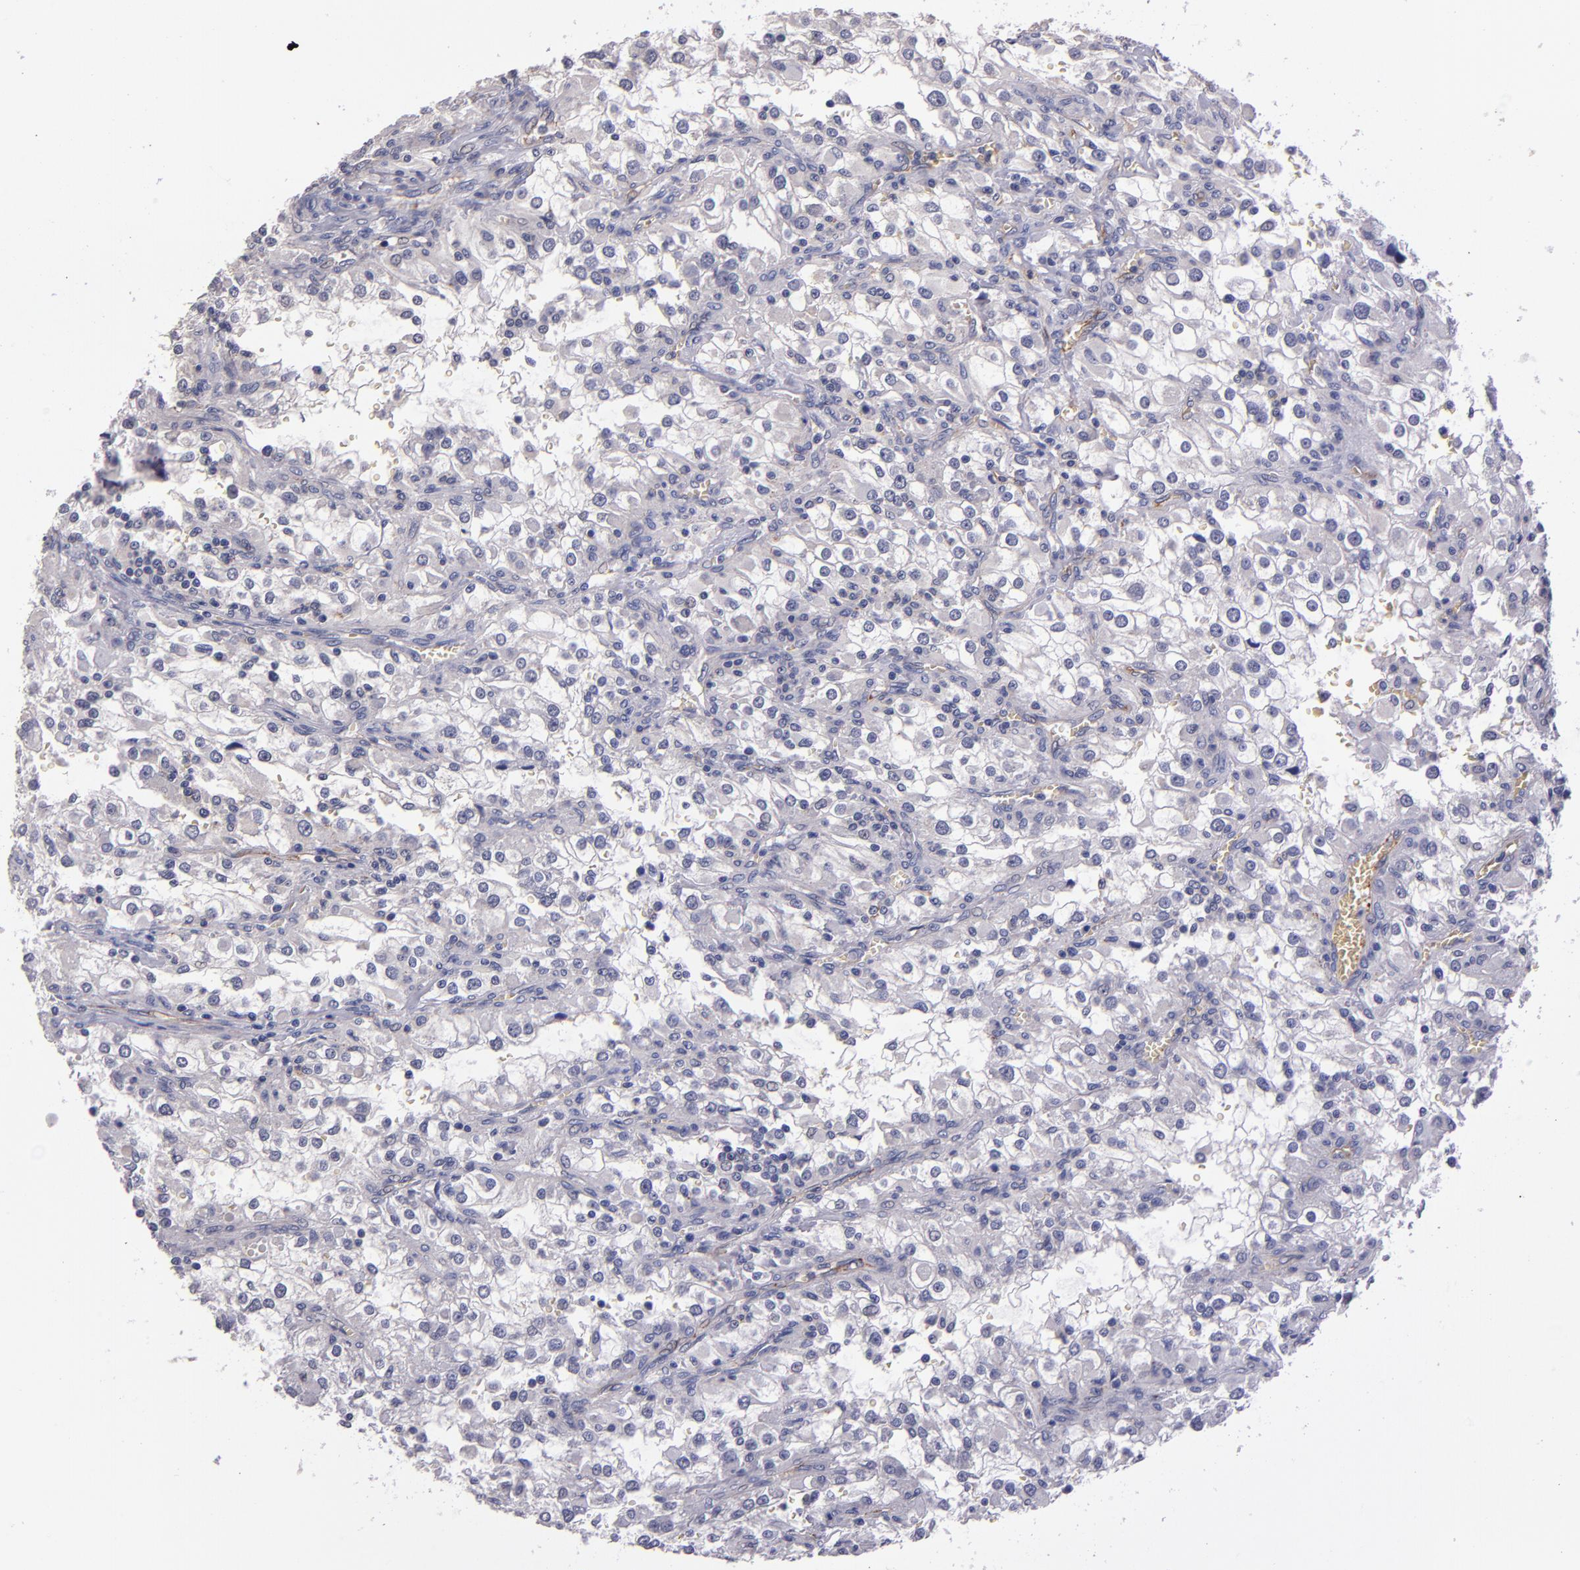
{"staining": {"intensity": "negative", "quantity": "none", "location": "none"}, "tissue": "renal cancer", "cell_type": "Tumor cells", "image_type": "cancer", "snomed": [{"axis": "morphology", "description": "Adenocarcinoma, NOS"}, {"axis": "topography", "description": "Kidney"}], "caption": "The image exhibits no significant staining in tumor cells of renal cancer.", "gene": "CLDN5", "patient": {"sex": "female", "age": 52}}